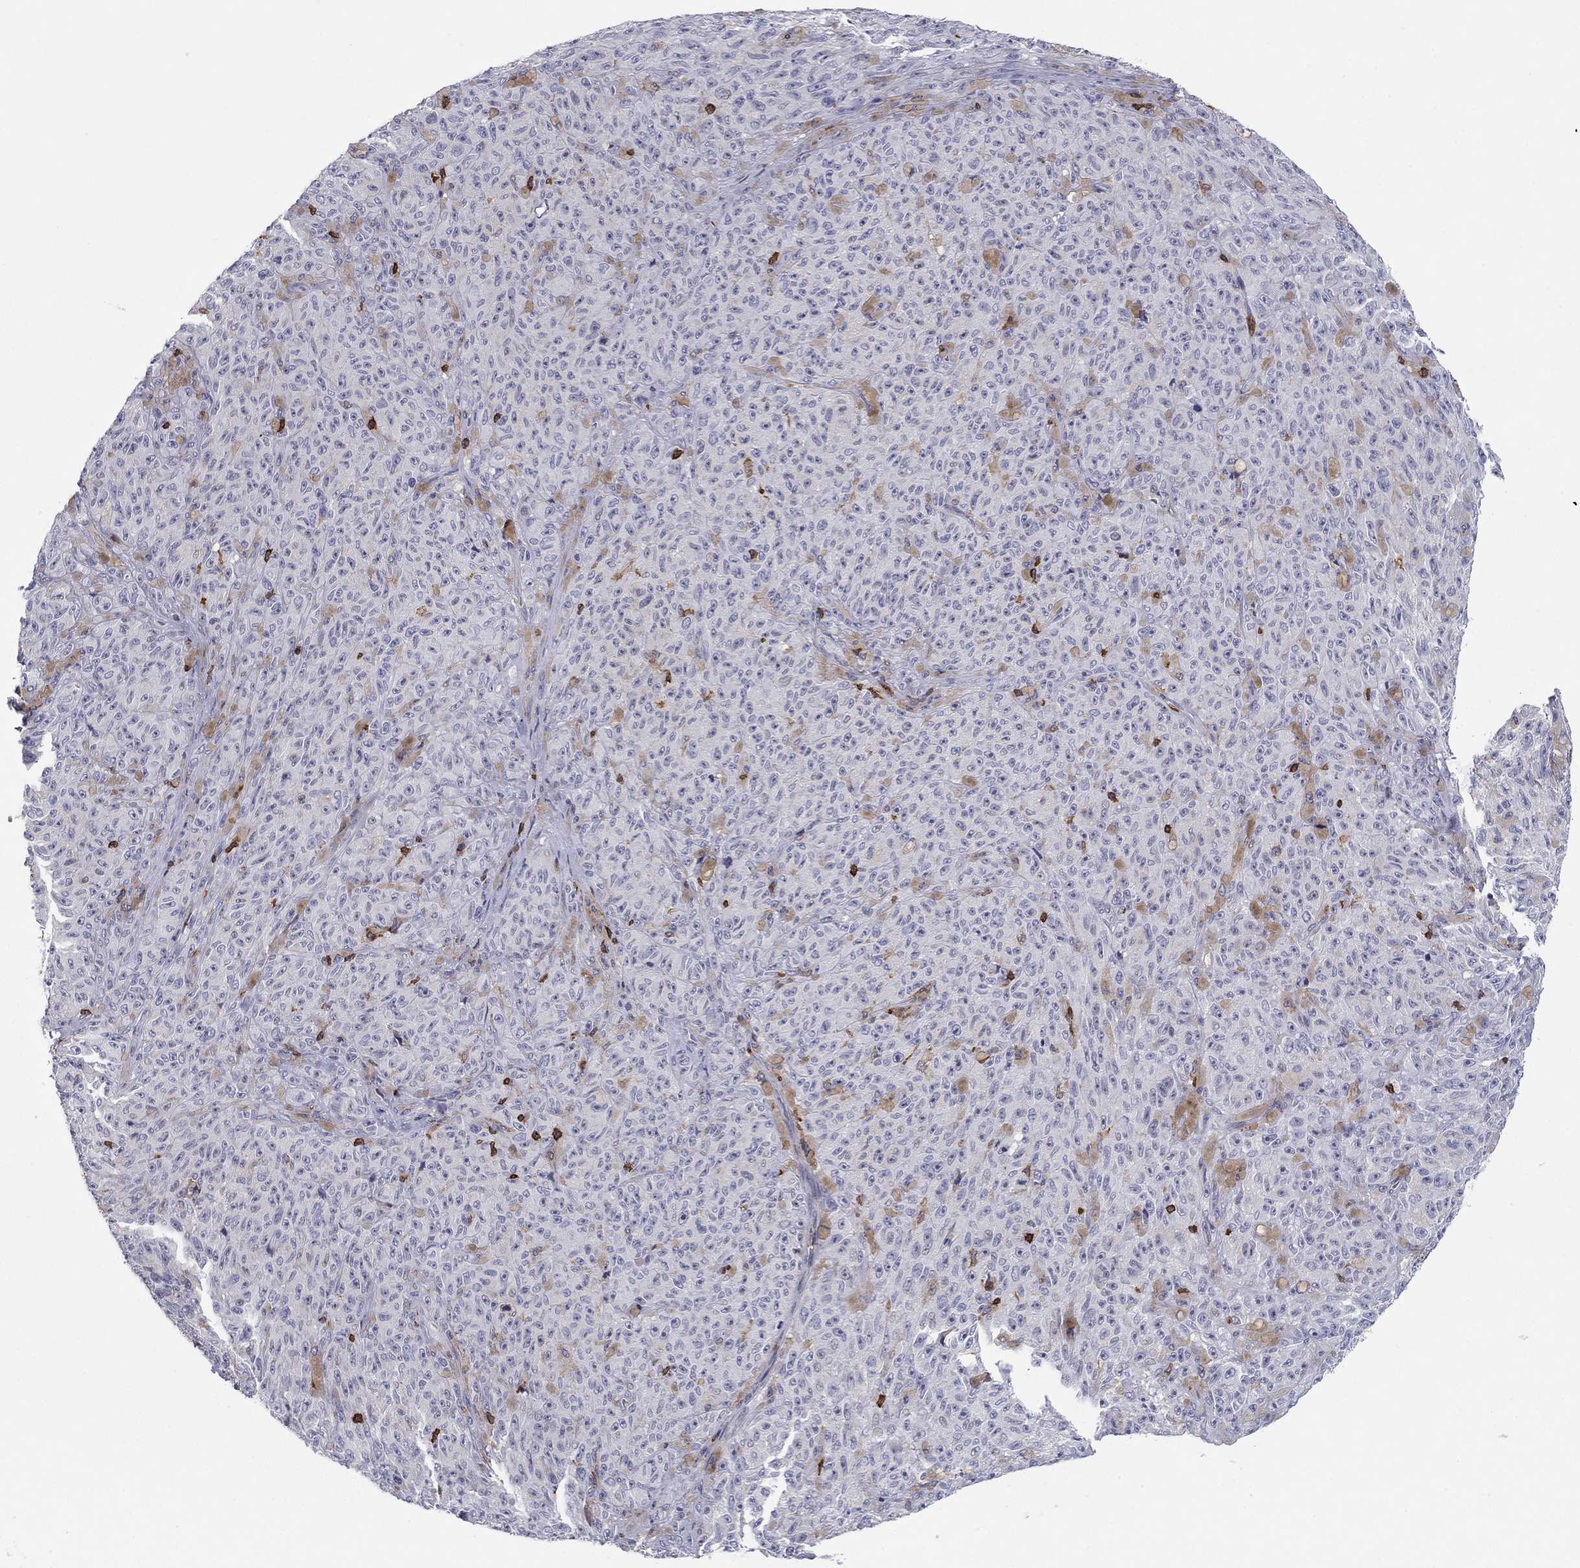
{"staining": {"intensity": "negative", "quantity": "none", "location": "none"}, "tissue": "melanoma", "cell_type": "Tumor cells", "image_type": "cancer", "snomed": [{"axis": "morphology", "description": "Malignant melanoma, NOS"}, {"axis": "topography", "description": "Skin"}], "caption": "Tumor cells show no significant expression in melanoma.", "gene": "ARHGAP27", "patient": {"sex": "female", "age": 82}}